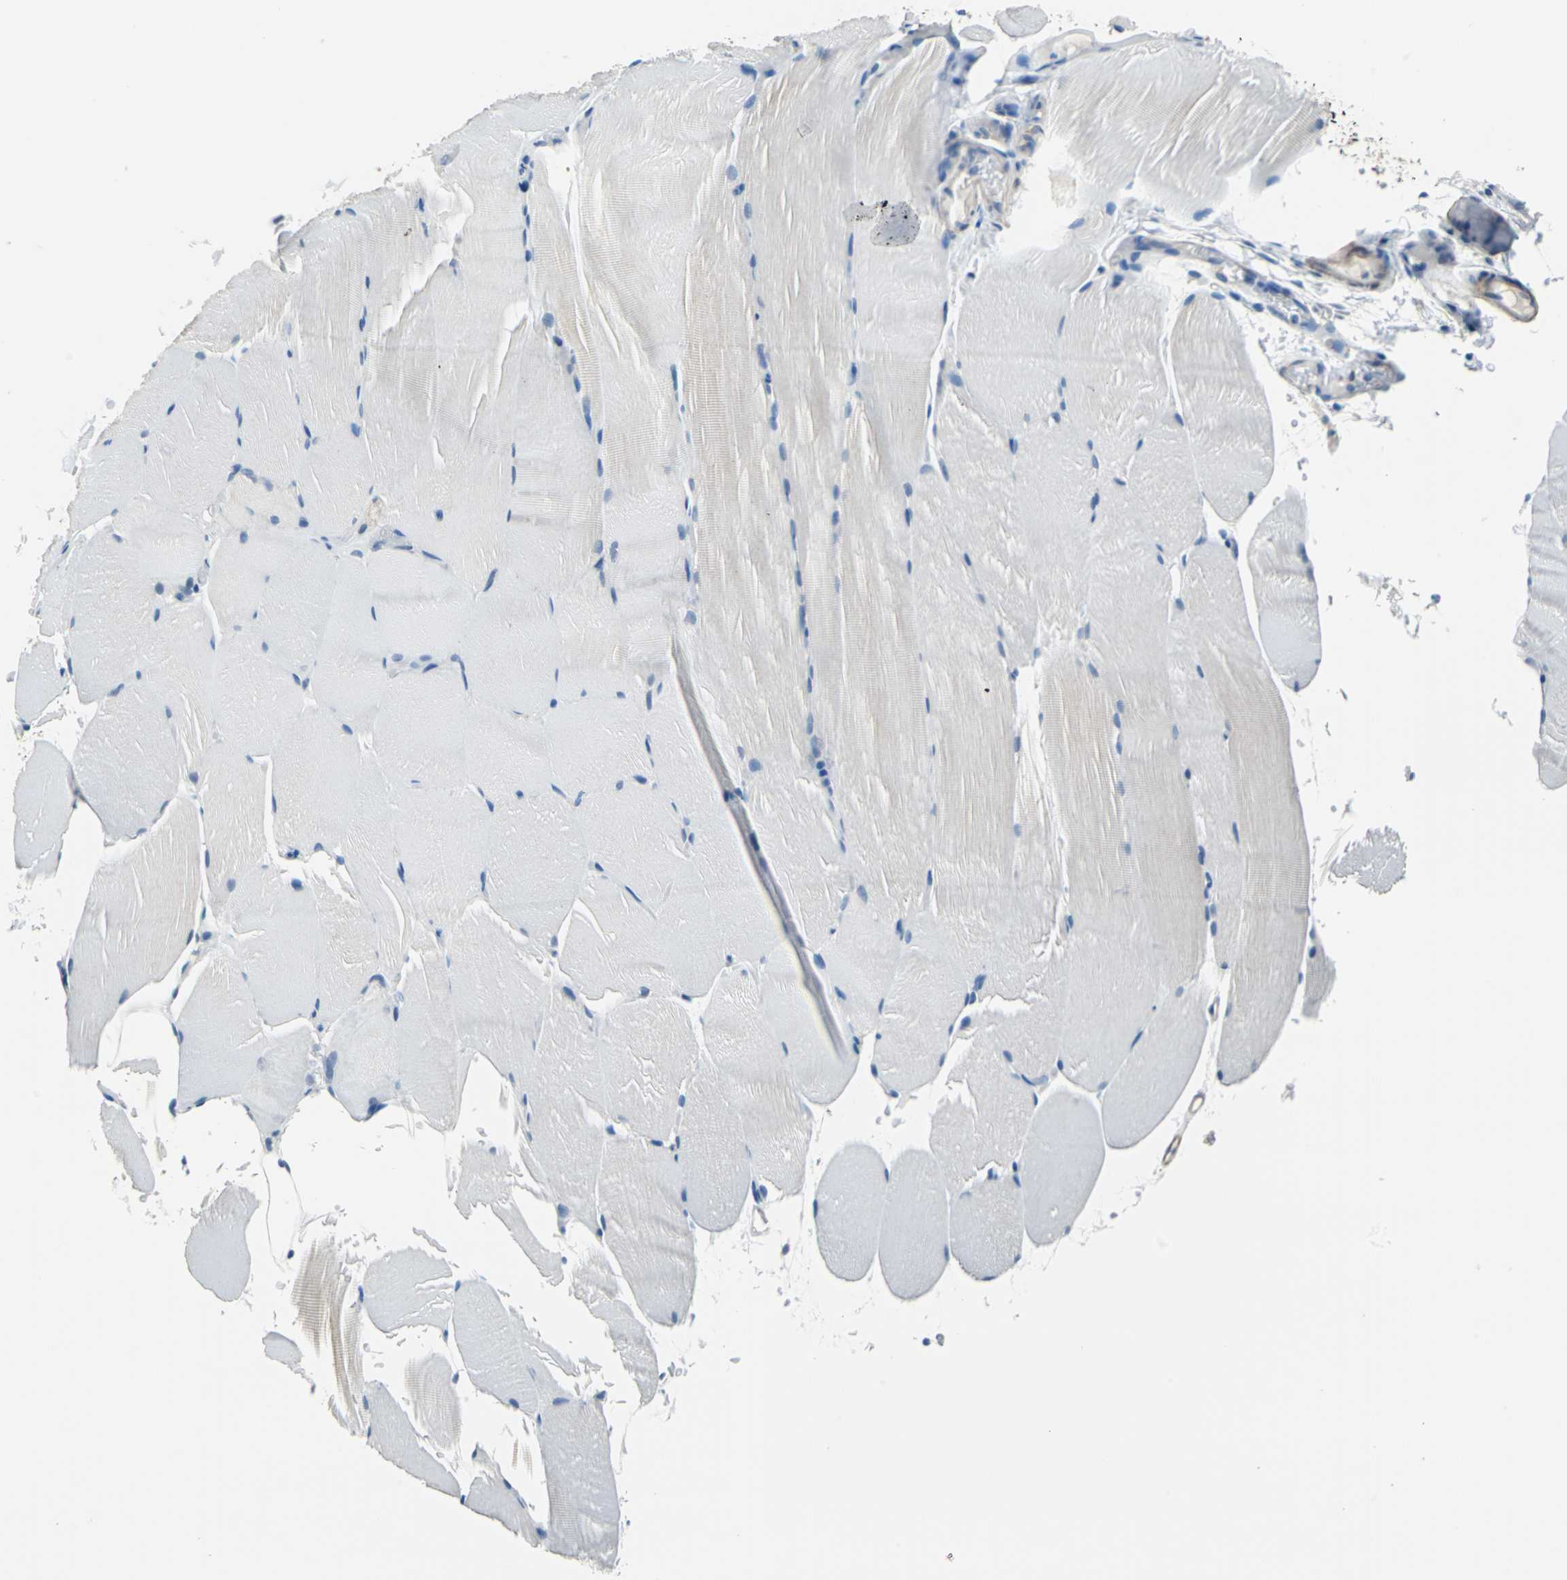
{"staining": {"intensity": "negative", "quantity": "none", "location": "none"}, "tissue": "skeletal muscle", "cell_type": "Myocytes", "image_type": "normal", "snomed": [{"axis": "morphology", "description": "Normal tissue, NOS"}, {"axis": "topography", "description": "Skeletal muscle"}, {"axis": "topography", "description": "Parathyroid gland"}], "caption": "The immunohistochemistry photomicrograph has no significant expression in myocytes of skeletal muscle. Nuclei are stained in blue.", "gene": "FKBP4", "patient": {"sex": "female", "age": 37}}